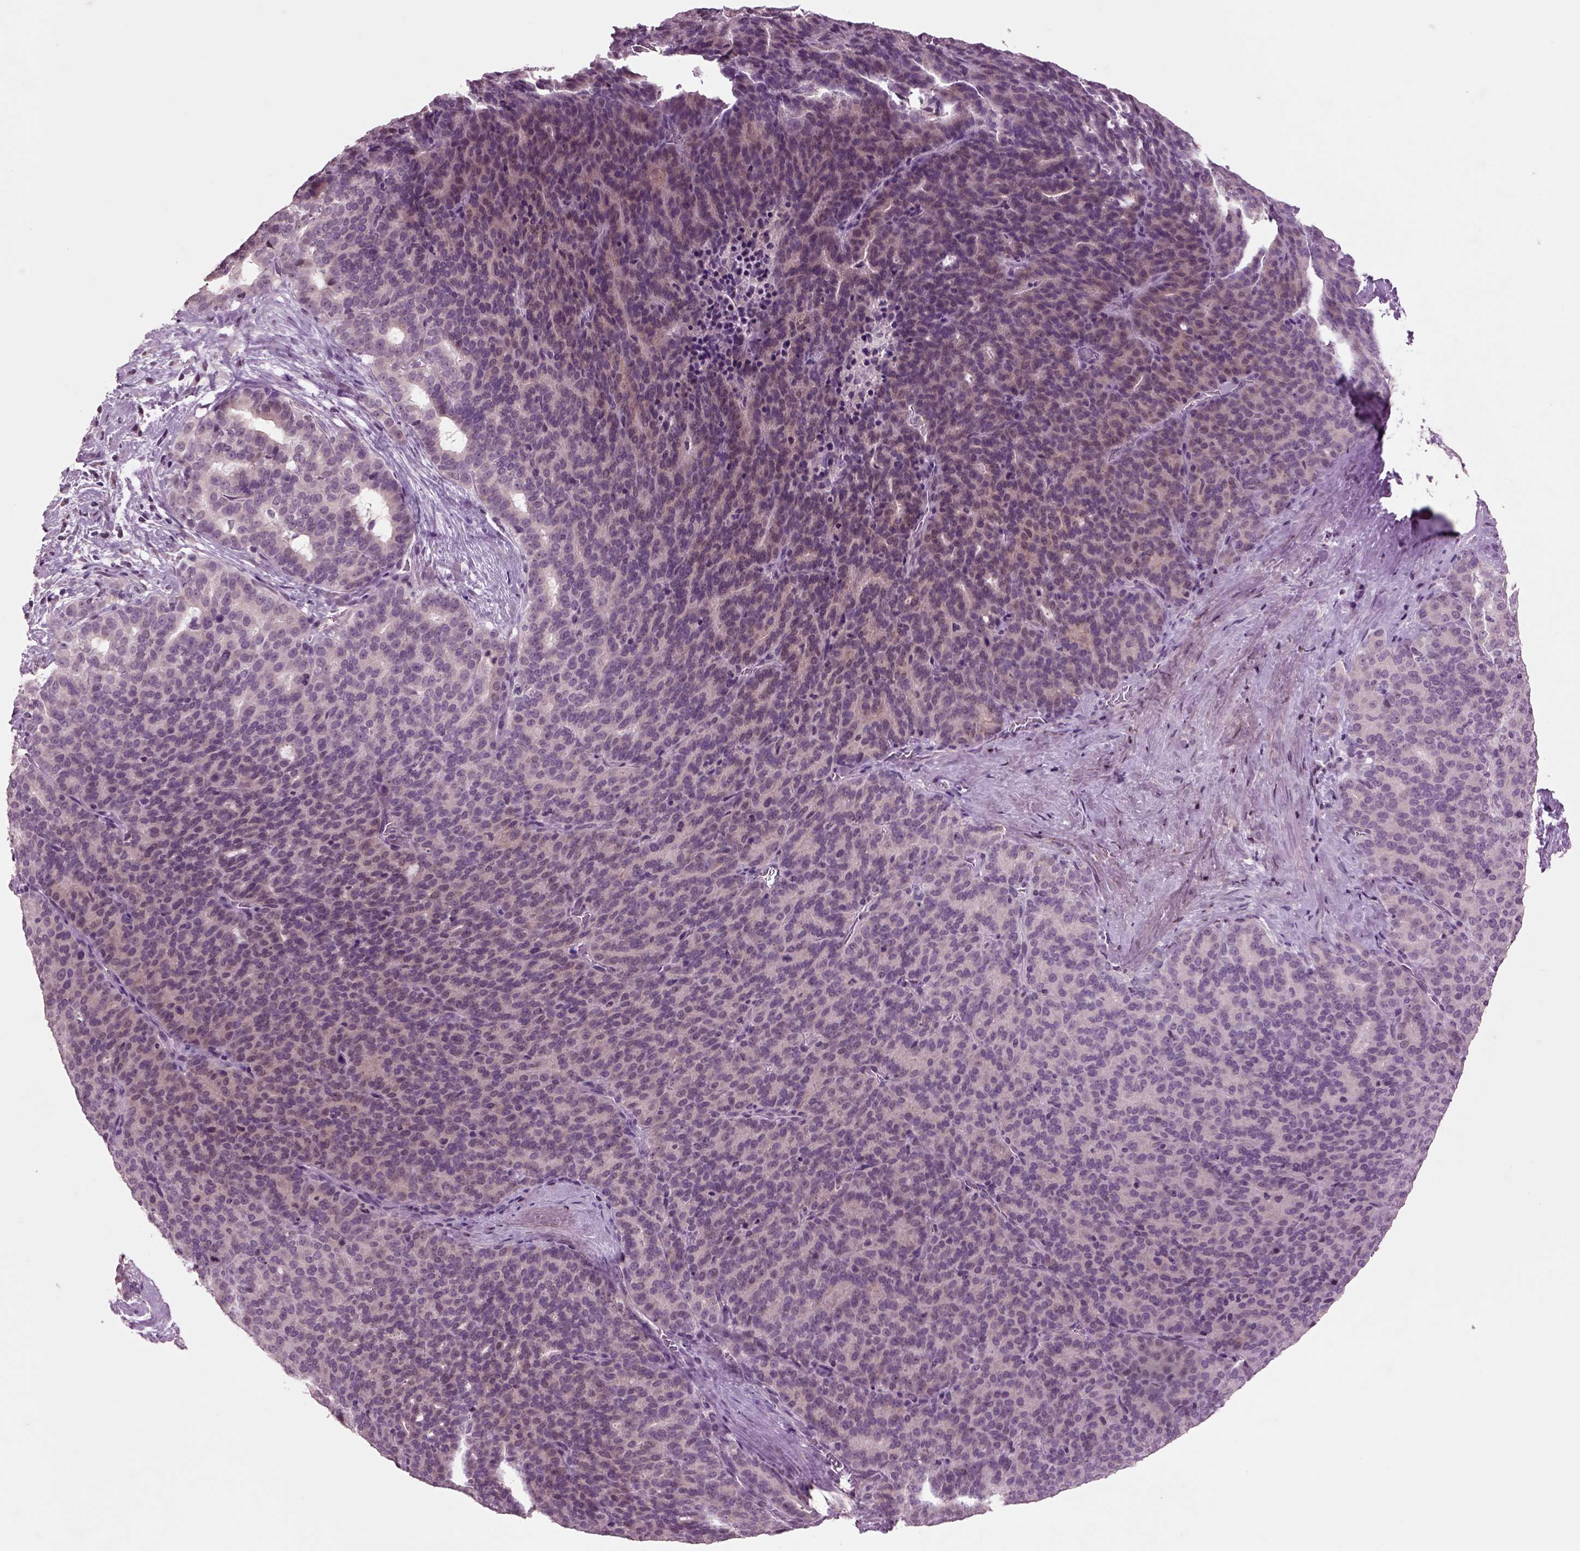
{"staining": {"intensity": "negative", "quantity": "none", "location": "none"}, "tissue": "liver cancer", "cell_type": "Tumor cells", "image_type": "cancer", "snomed": [{"axis": "morphology", "description": "Cholangiocarcinoma"}, {"axis": "topography", "description": "Liver"}], "caption": "An immunohistochemistry photomicrograph of liver cholangiocarcinoma is shown. There is no staining in tumor cells of liver cholangiocarcinoma.", "gene": "CHGB", "patient": {"sex": "female", "age": 47}}